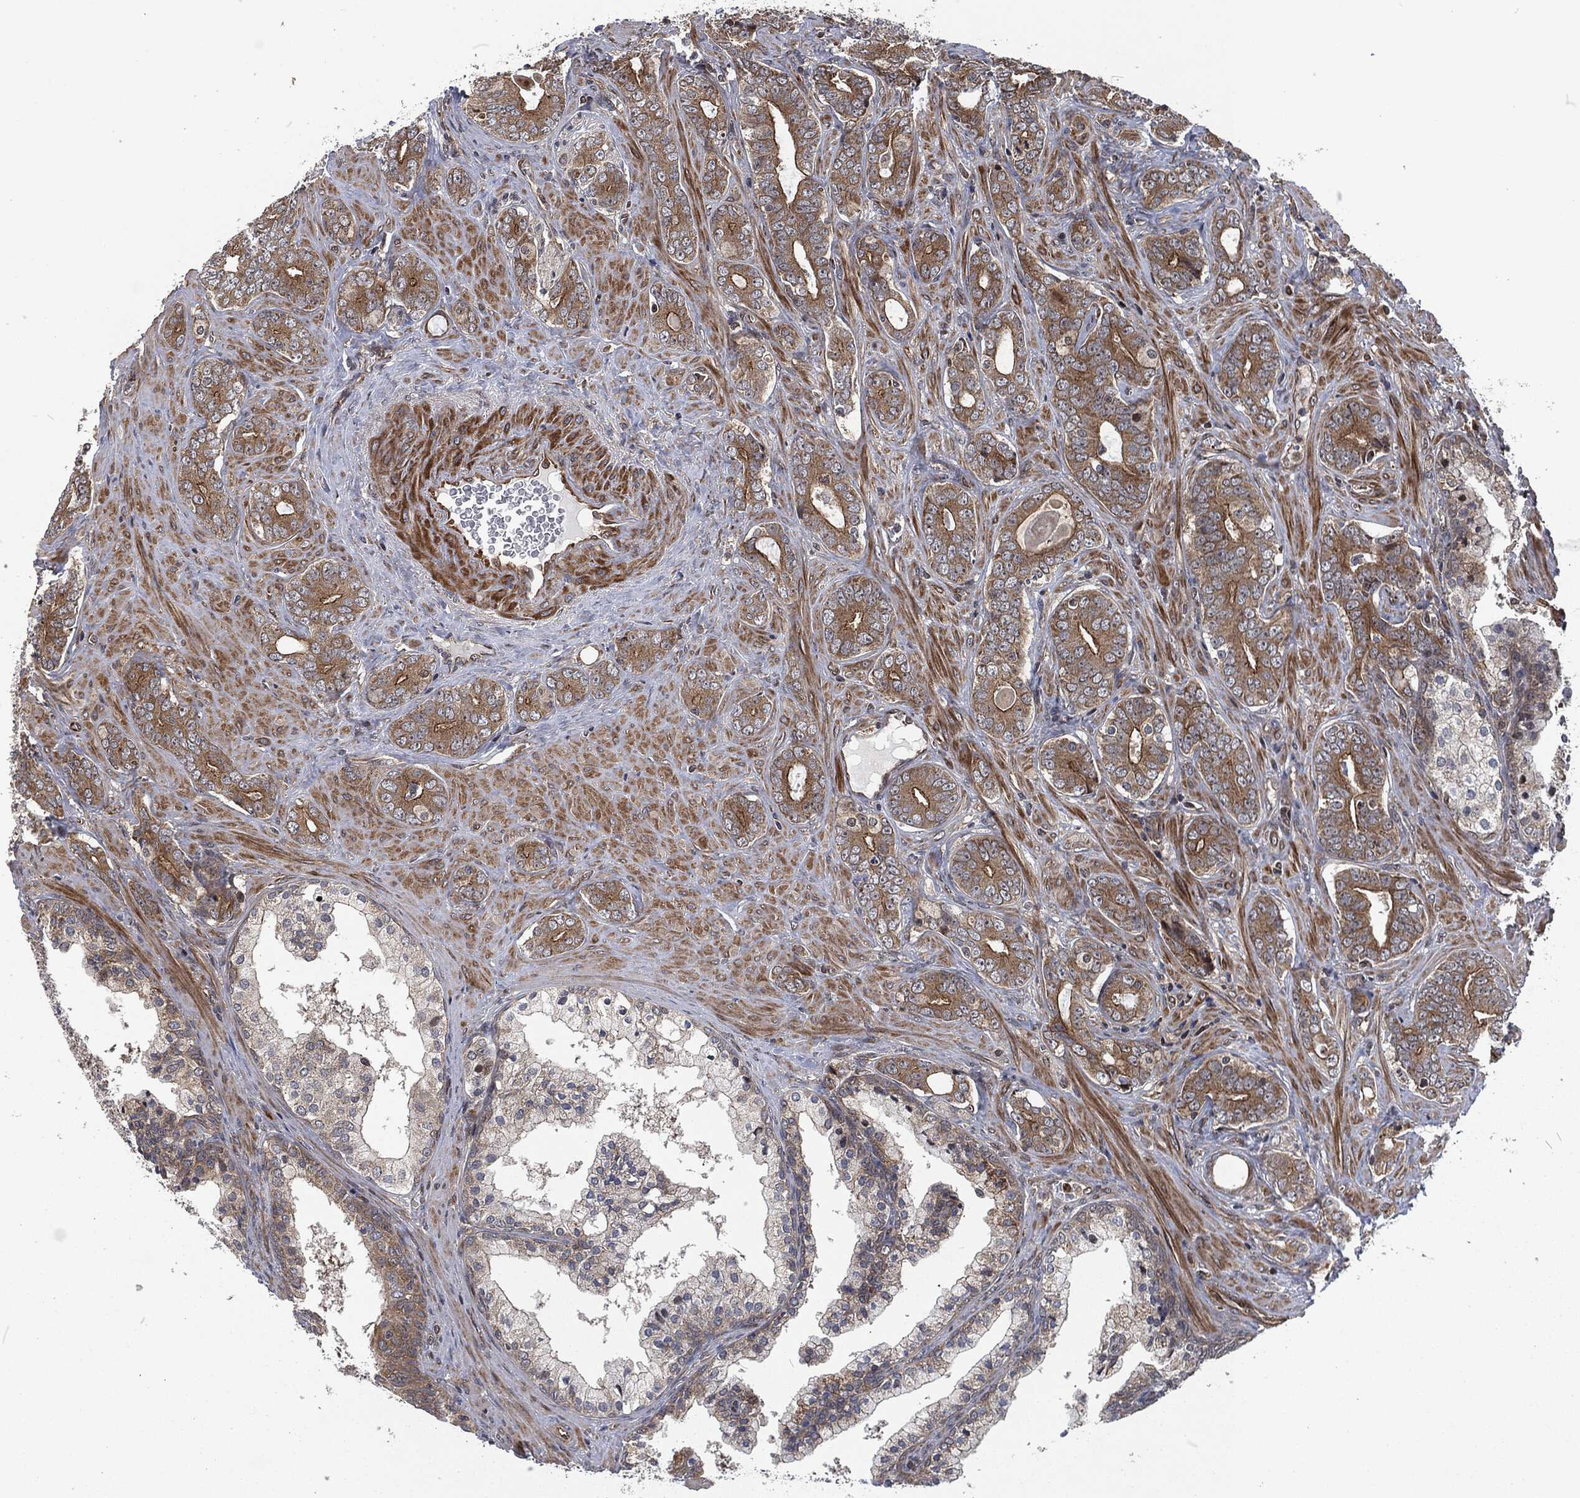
{"staining": {"intensity": "moderate", "quantity": ">75%", "location": "cytoplasmic/membranous"}, "tissue": "prostate cancer", "cell_type": "Tumor cells", "image_type": "cancer", "snomed": [{"axis": "morphology", "description": "Adenocarcinoma, NOS"}, {"axis": "topography", "description": "Prostate"}], "caption": "About >75% of tumor cells in human adenocarcinoma (prostate) display moderate cytoplasmic/membranous protein expression as visualized by brown immunohistochemical staining.", "gene": "CMPK2", "patient": {"sex": "male", "age": 55}}